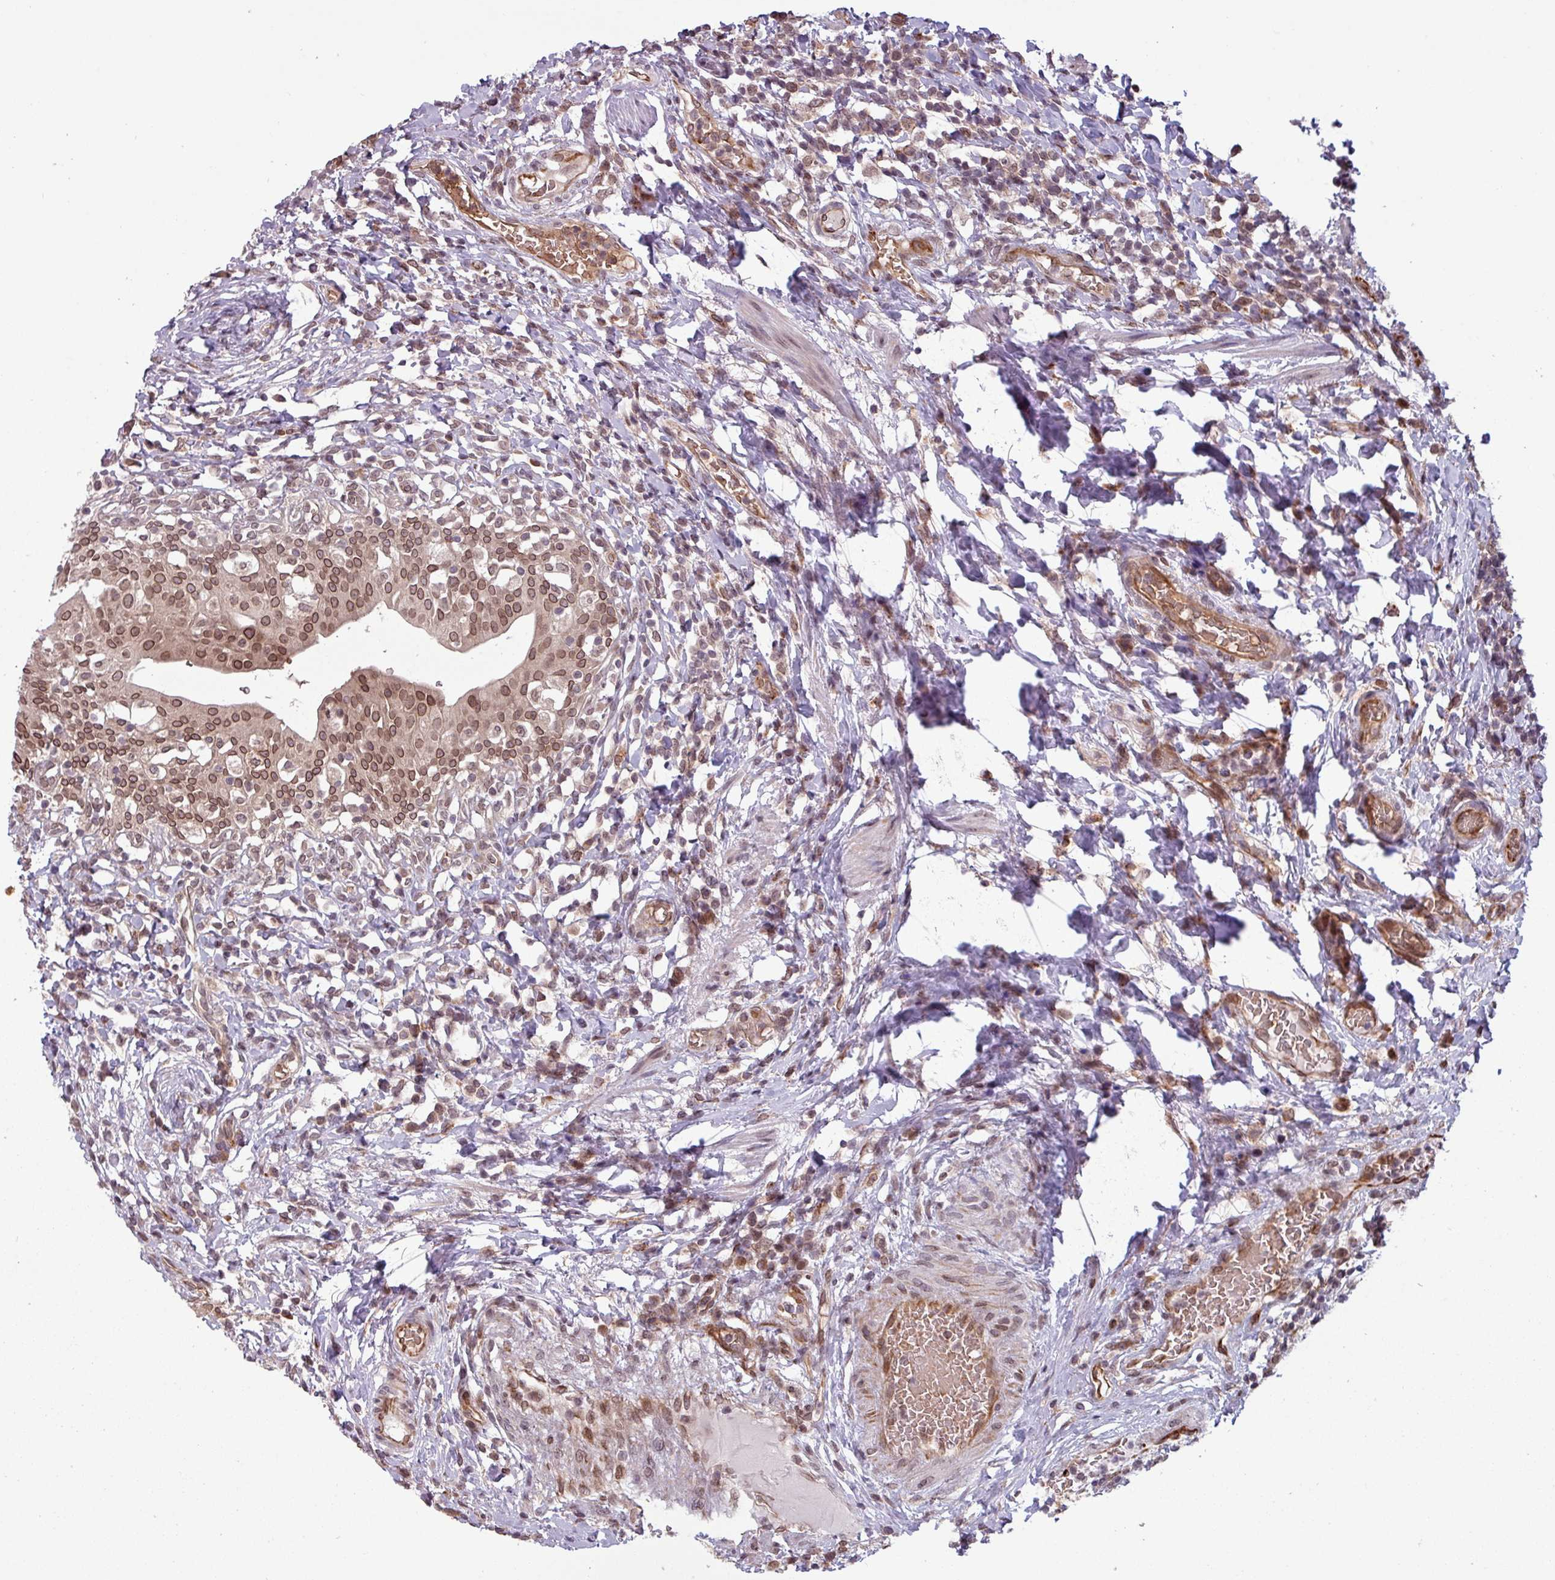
{"staining": {"intensity": "strong", "quantity": "25%-75%", "location": "nuclear"}, "tissue": "urinary bladder", "cell_type": "Urothelial cells", "image_type": "normal", "snomed": [{"axis": "morphology", "description": "Normal tissue, NOS"}, {"axis": "morphology", "description": "Inflammation, NOS"}, {"axis": "topography", "description": "Urinary bladder"}], "caption": "About 25%-75% of urothelial cells in benign human urinary bladder reveal strong nuclear protein positivity as visualized by brown immunohistochemical staining.", "gene": "RBM4B", "patient": {"sex": "male", "age": 64}}